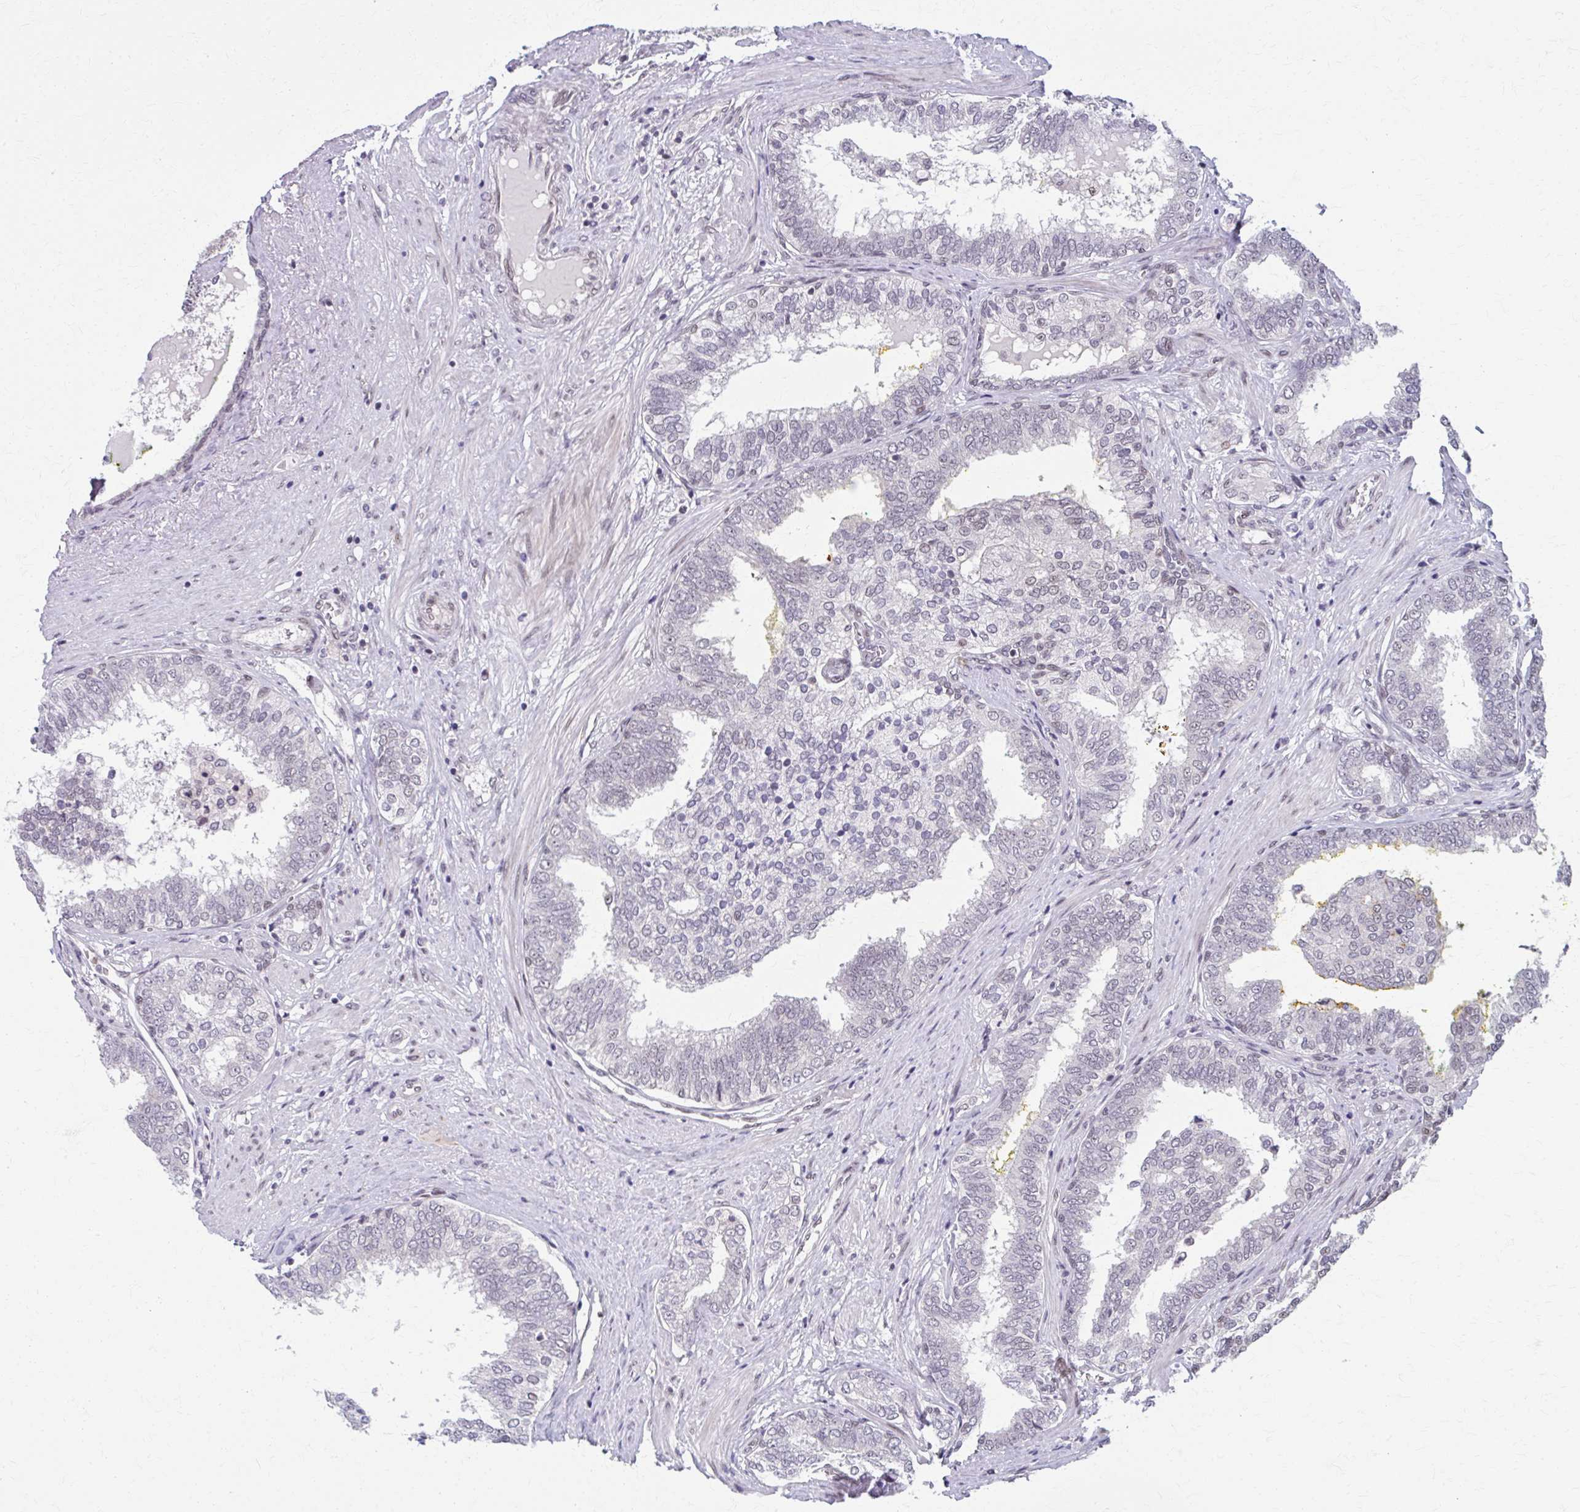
{"staining": {"intensity": "weak", "quantity": "<25%", "location": "nuclear"}, "tissue": "prostate cancer", "cell_type": "Tumor cells", "image_type": "cancer", "snomed": [{"axis": "morphology", "description": "Adenocarcinoma, High grade"}, {"axis": "topography", "description": "Prostate"}], "caption": "Adenocarcinoma (high-grade) (prostate) was stained to show a protein in brown. There is no significant positivity in tumor cells.", "gene": "SETBP1", "patient": {"sex": "male", "age": 72}}